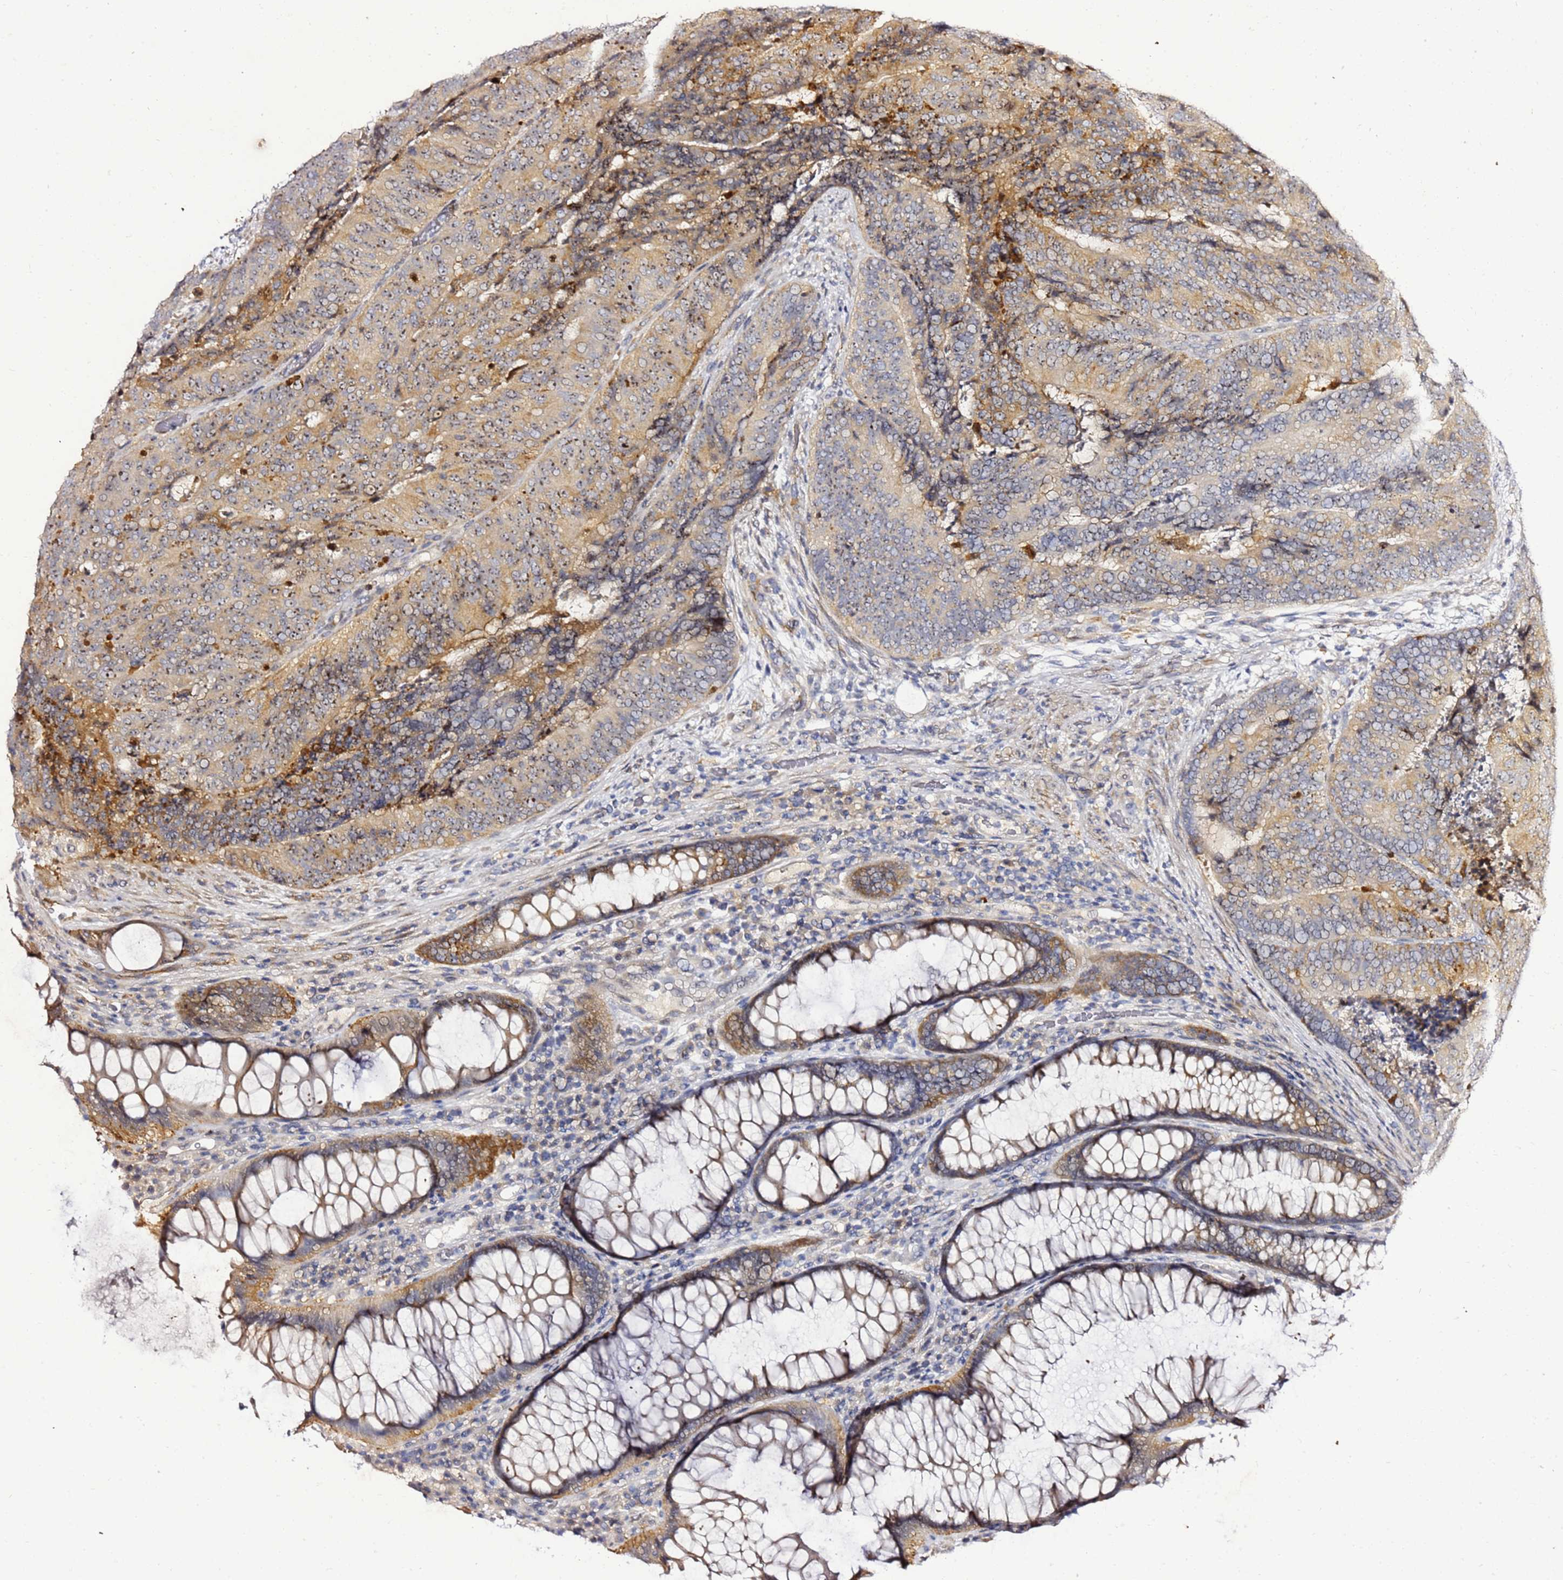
{"staining": {"intensity": "weak", "quantity": "<25%", "location": "cytoplasmic/membranous,nuclear"}, "tissue": "colorectal cancer", "cell_type": "Tumor cells", "image_type": "cancer", "snomed": [{"axis": "morphology", "description": "Adenocarcinoma, NOS"}, {"axis": "topography", "description": "Colon"}], "caption": "IHC histopathology image of colorectal adenocarcinoma stained for a protein (brown), which demonstrates no expression in tumor cells.", "gene": "NOL8", "patient": {"sex": "female", "age": 67}}